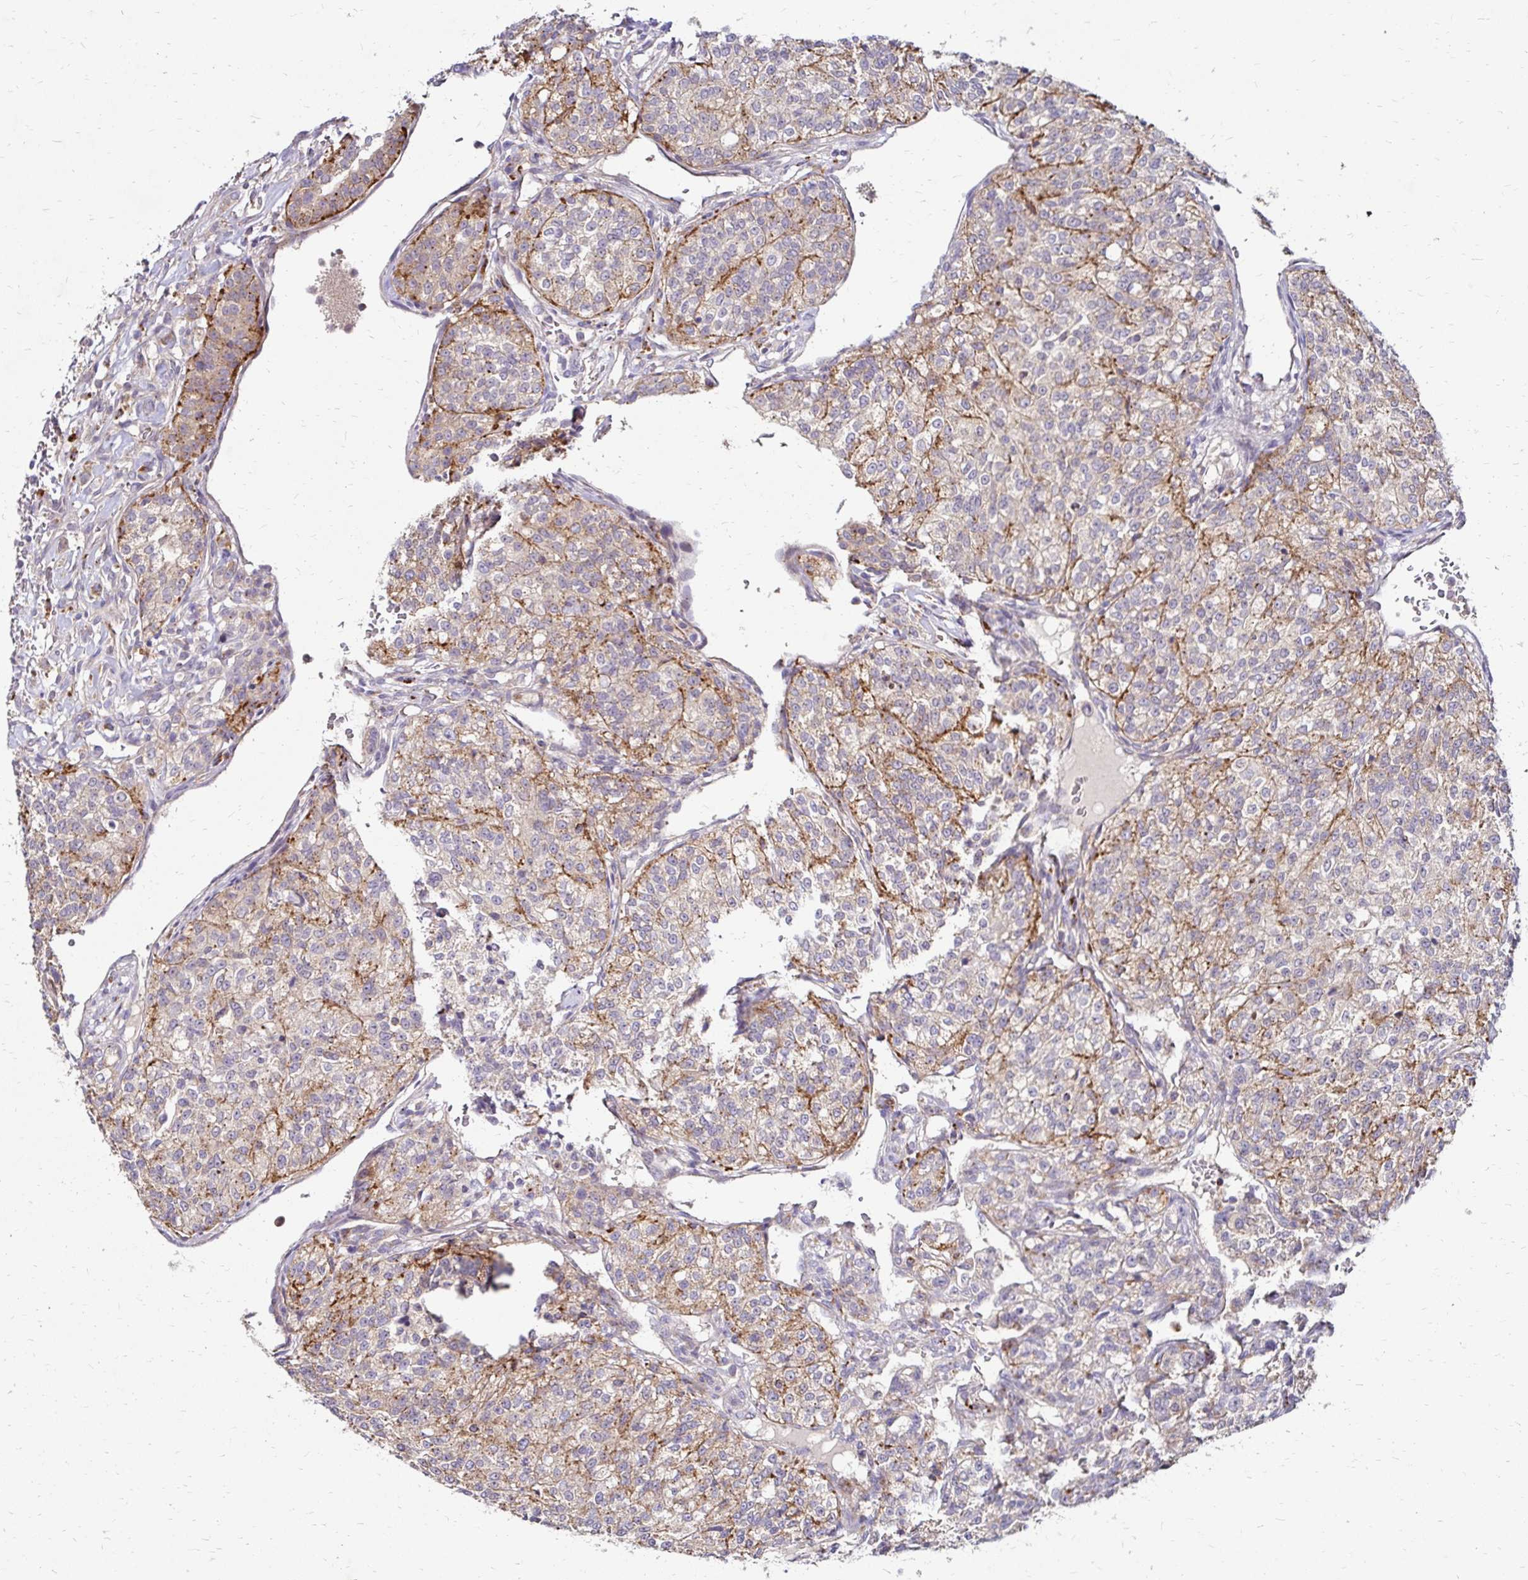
{"staining": {"intensity": "weak", "quantity": "25%-75%", "location": "cytoplasmic/membranous"}, "tissue": "renal cancer", "cell_type": "Tumor cells", "image_type": "cancer", "snomed": [{"axis": "morphology", "description": "Adenocarcinoma, NOS"}, {"axis": "topography", "description": "Kidney"}], "caption": "Immunohistochemistry of renal adenocarcinoma reveals low levels of weak cytoplasmic/membranous positivity in about 25%-75% of tumor cells.", "gene": "IDUA", "patient": {"sex": "female", "age": 63}}